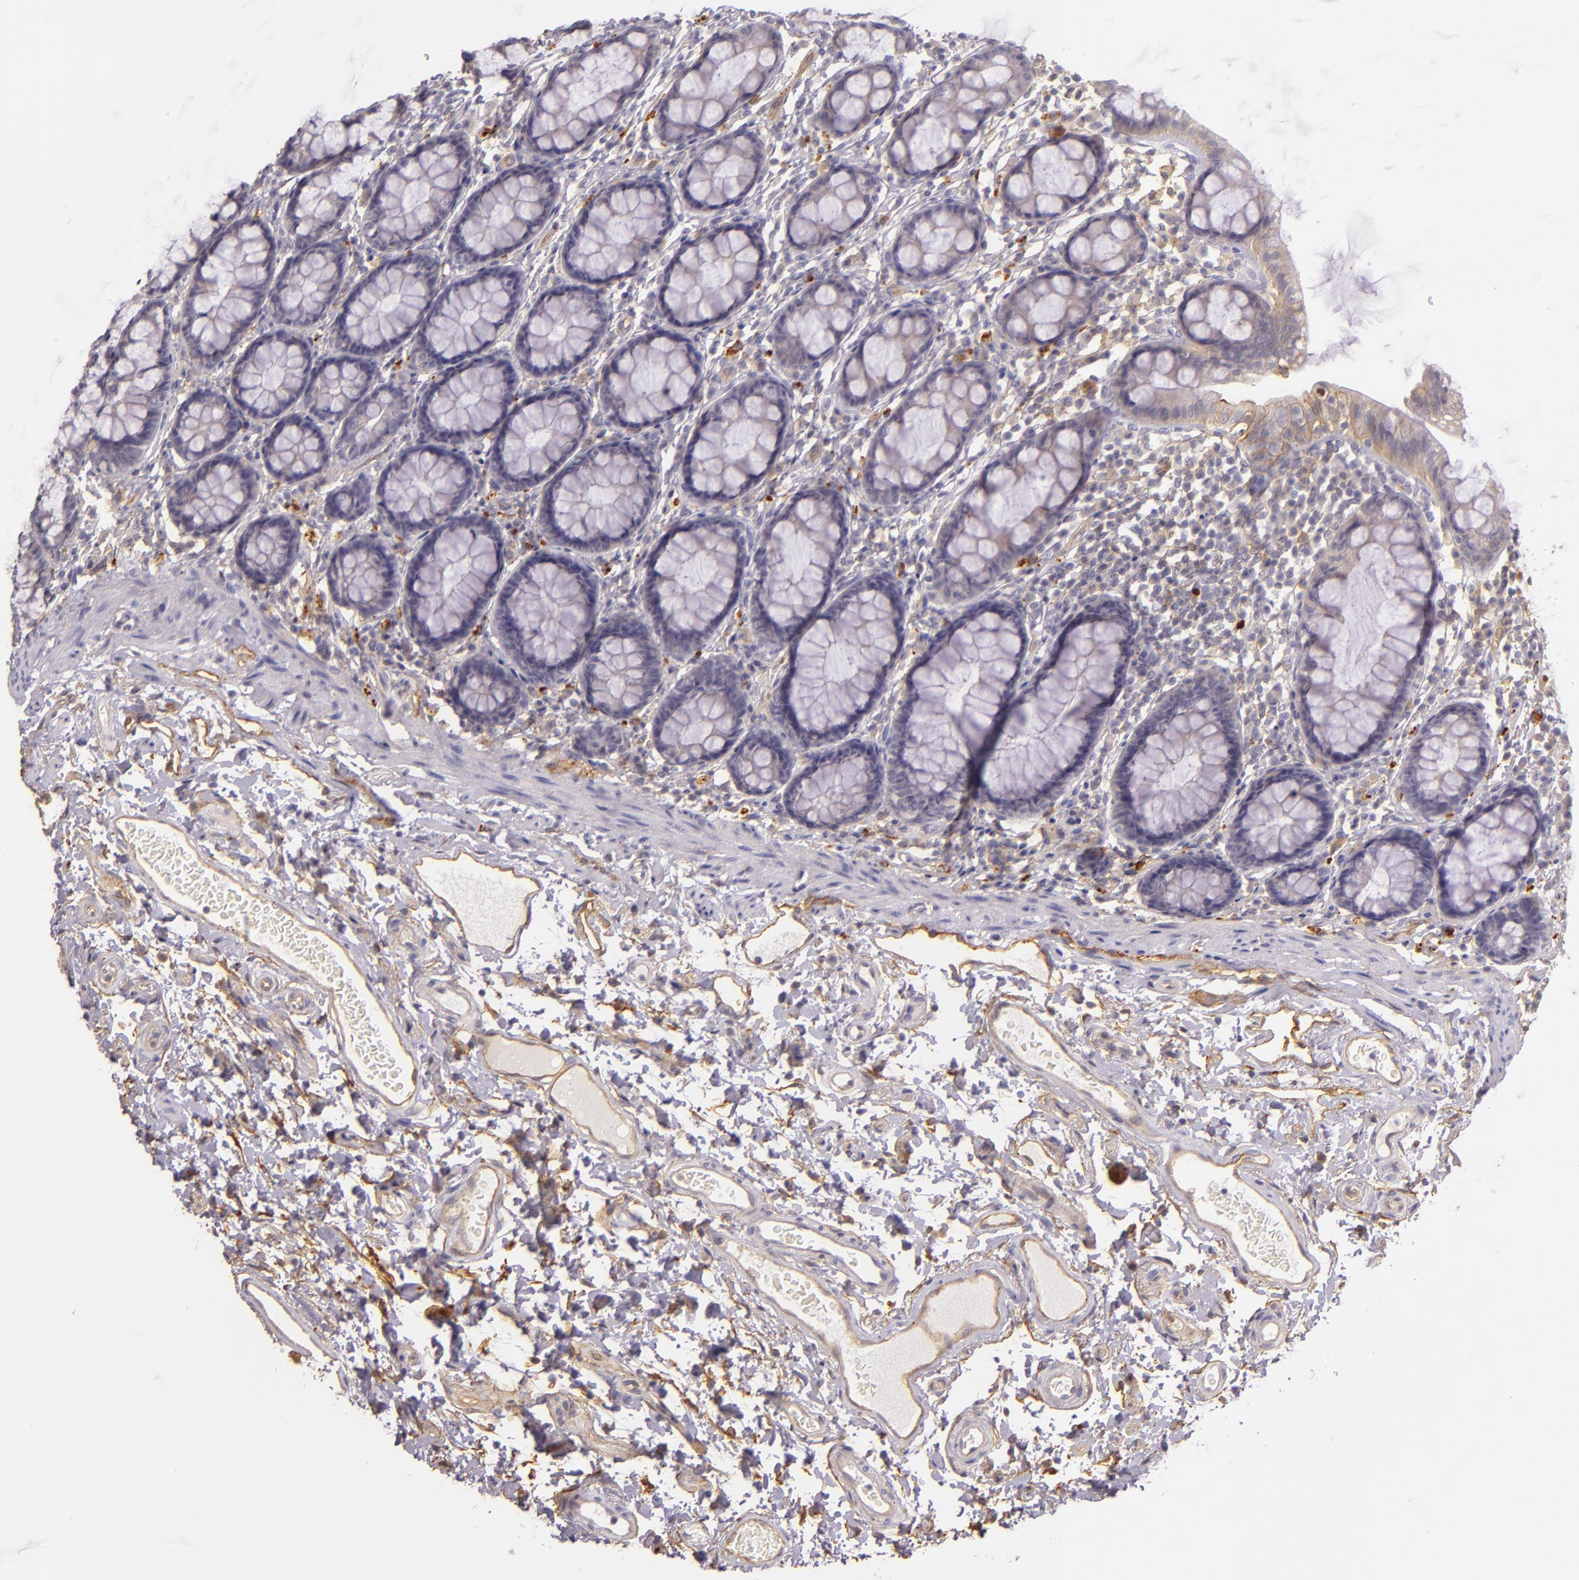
{"staining": {"intensity": "negative", "quantity": "none", "location": "none"}, "tissue": "rectum", "cell_type": "Glandular cells", "image_type": "normal", "snomed": [{"axis": "morphology", "description": "Normal tissue, NOS"}, {"axis": "topography", "description": "Rectum"}], "caption": "DAB immunohistochemical staining of benign human rectum displays no significant staining in glandular cells. (DAB immunohistochemistry, high magnification).", "gene": "CTSF", "patient": {"sex": "male", "age": 92}}